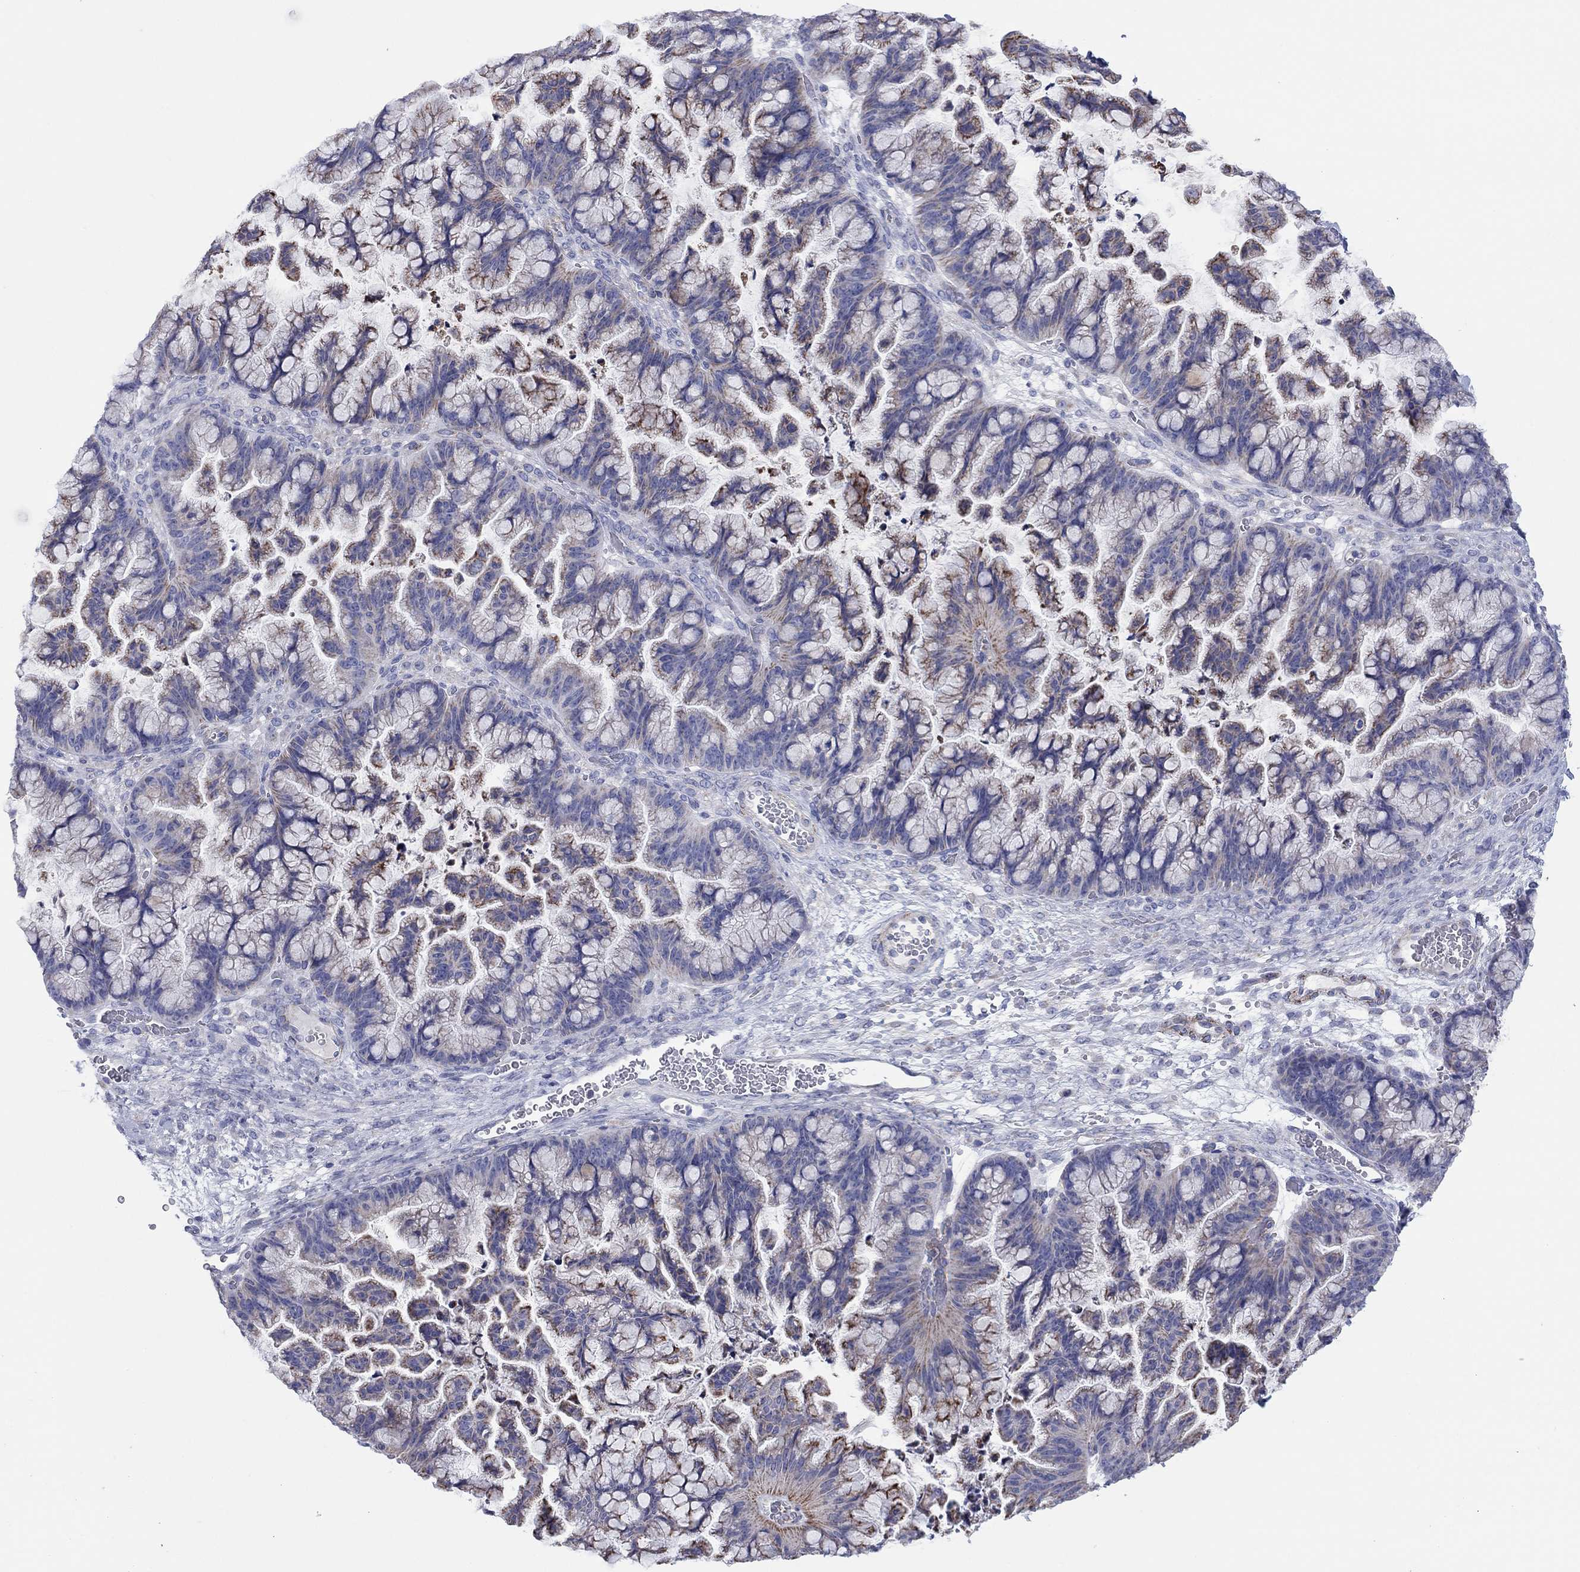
{"staining": {"intensity": "strong", "quantity": "<25%", "location": "cytoplasmic/membranous"}, "tissue": "ovarian cancer", "cell_type": "Tumor cells", "image_type": "cancer", "snomed": [{"axis": "morphology", "description": "Cystadenocarcinoma, mucinous, NOS"}, {"axis": "topography", "description": "Ovary"}], "caption": "Ovarian cancer stained with a brown dye displays strong cytoplasmic/membranous positive expression in approximately <25% of tumor cells.", "gene": "MGST3", "patient": {"sex": "female", "age": 67}}